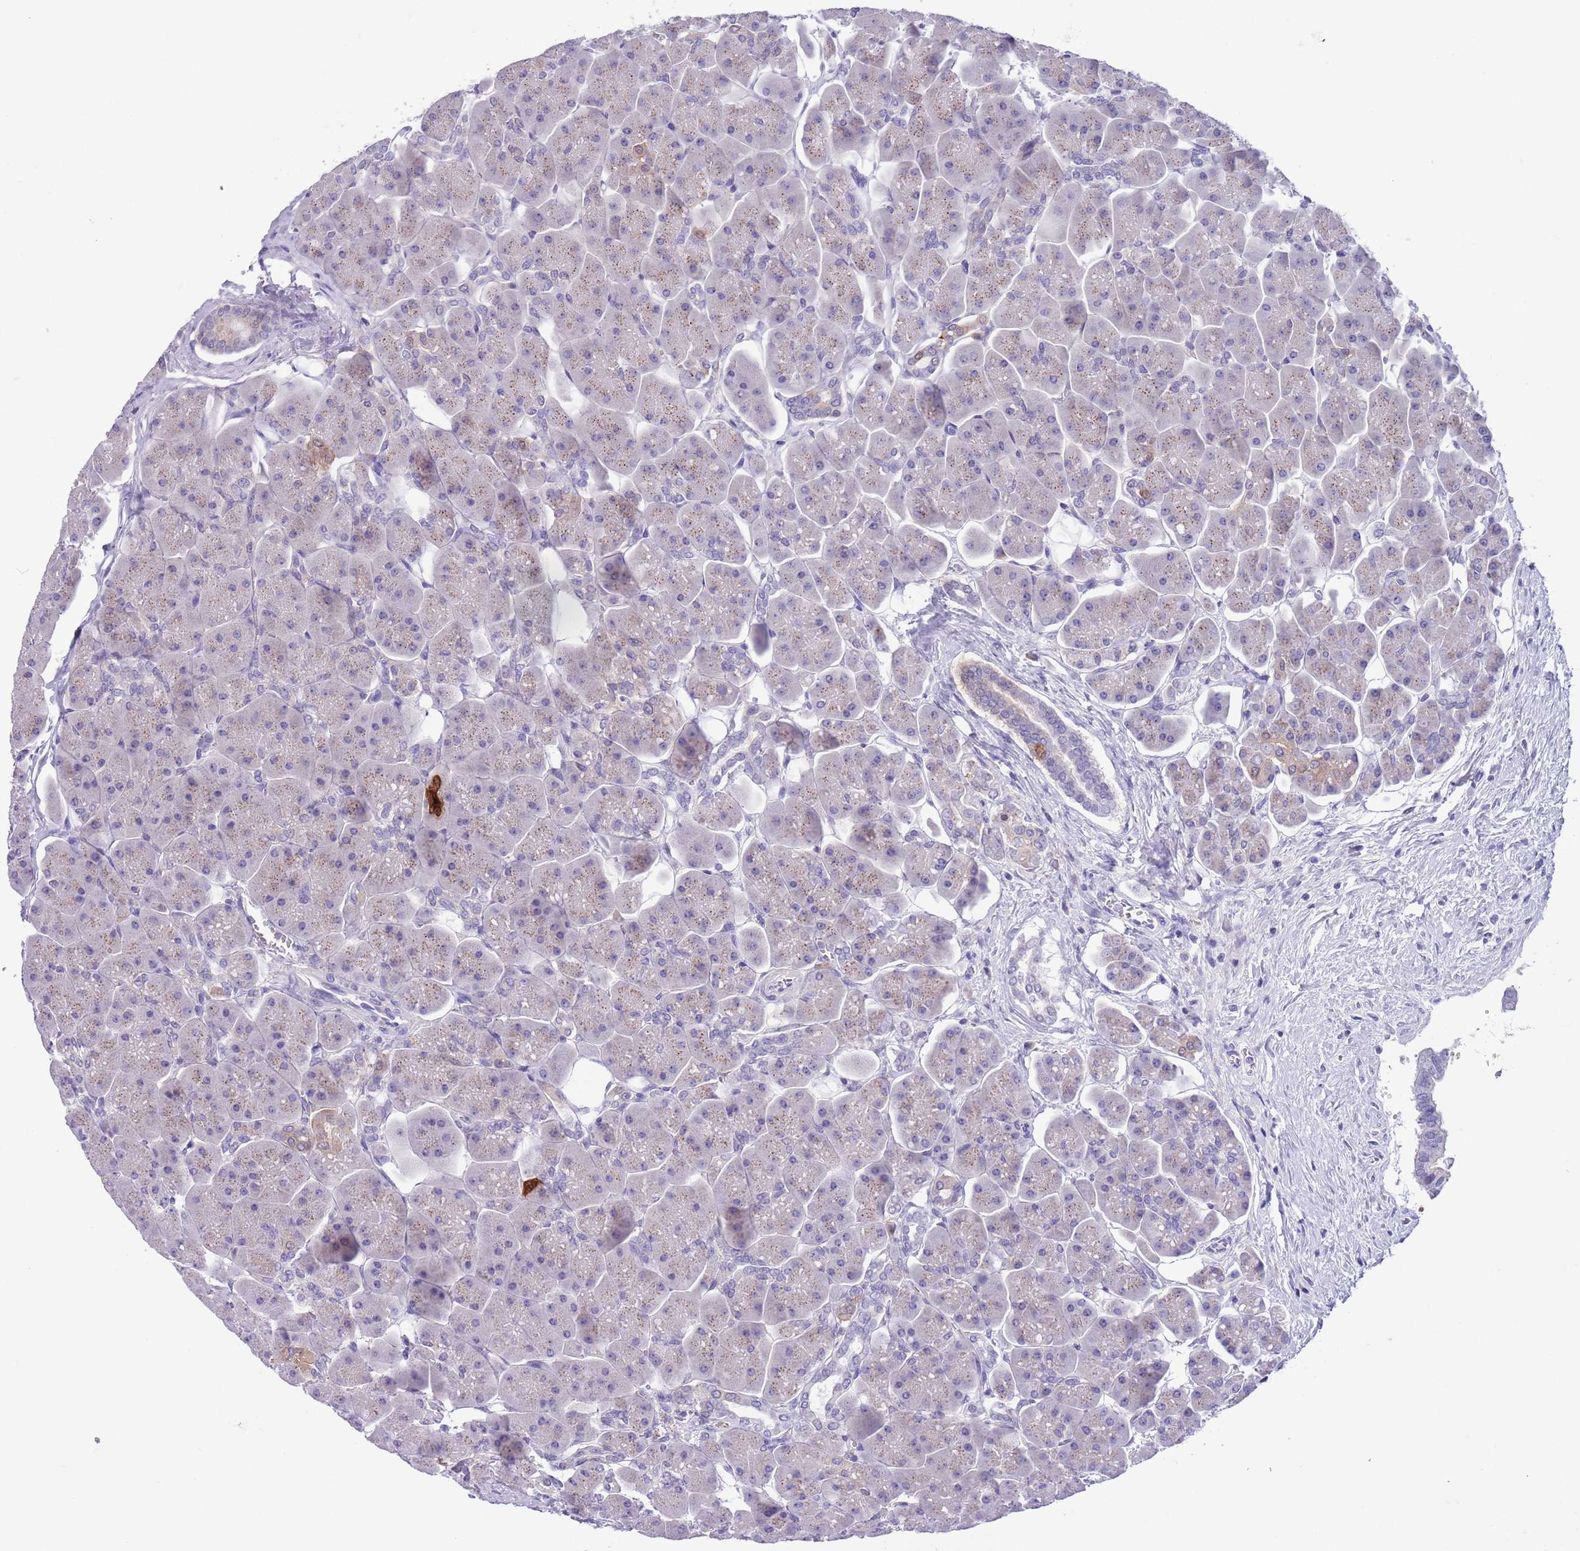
{"staining": {"intensity": "weak", "quantity": "<25%", "location": "cytoplasmic/membranous"}, "tissue": "pancreas", "cell_type": "Exocrine glandular cells", "image_type": "normal", "snomed": [{"axis": "morphology", "description": "Normal tissue, NOS"}, {"axis": "topography", "description": "Pancreas"}], "caption": "The photomicrograph demonstrates no staining of exocrine glandular cells in benign pancreas.", "gene": "PFKFB2", "patient": {"sex": "male", "age": 66}}